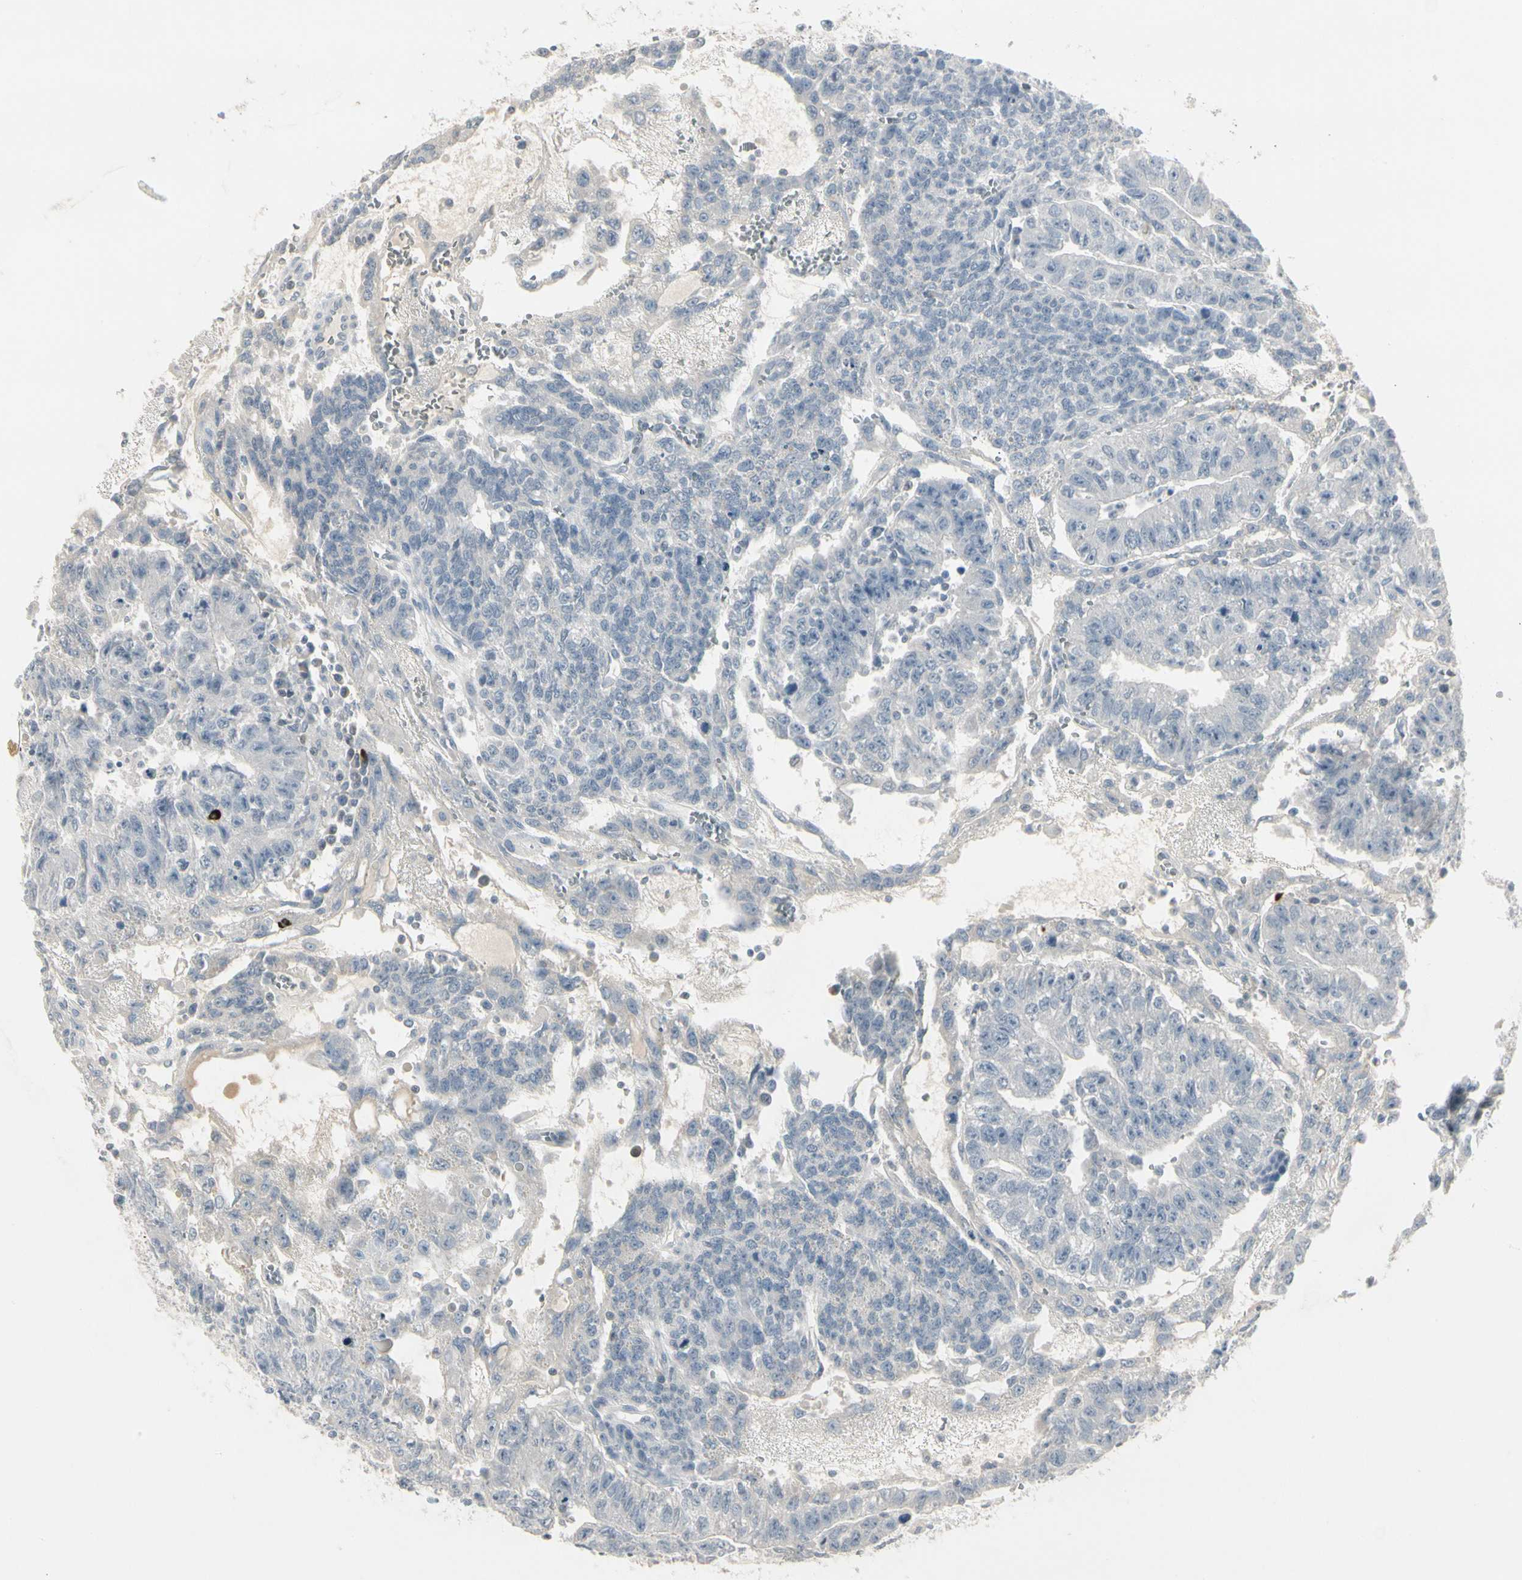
{"staining": {"intensity": "negative", "quantity": "none", "location": "none"}, "tissue": "testis cancer", "cell_type": "Tumor cells", "image_type": "cancer", "snomed": [{"axis": "morphology", "description": "Seminoma, NOS"}, {"axis": "morphology", "description": "Carcinoma, Embryonal, NOS"}, {"axis": "topography", "description": "Testis"}], "caption": "Testis seminoma stained for a protein using immunohistochemistry shows no positivity tumor cells.", "gene": "DMPK", "patient": {"sex": "male", "age": 52}}